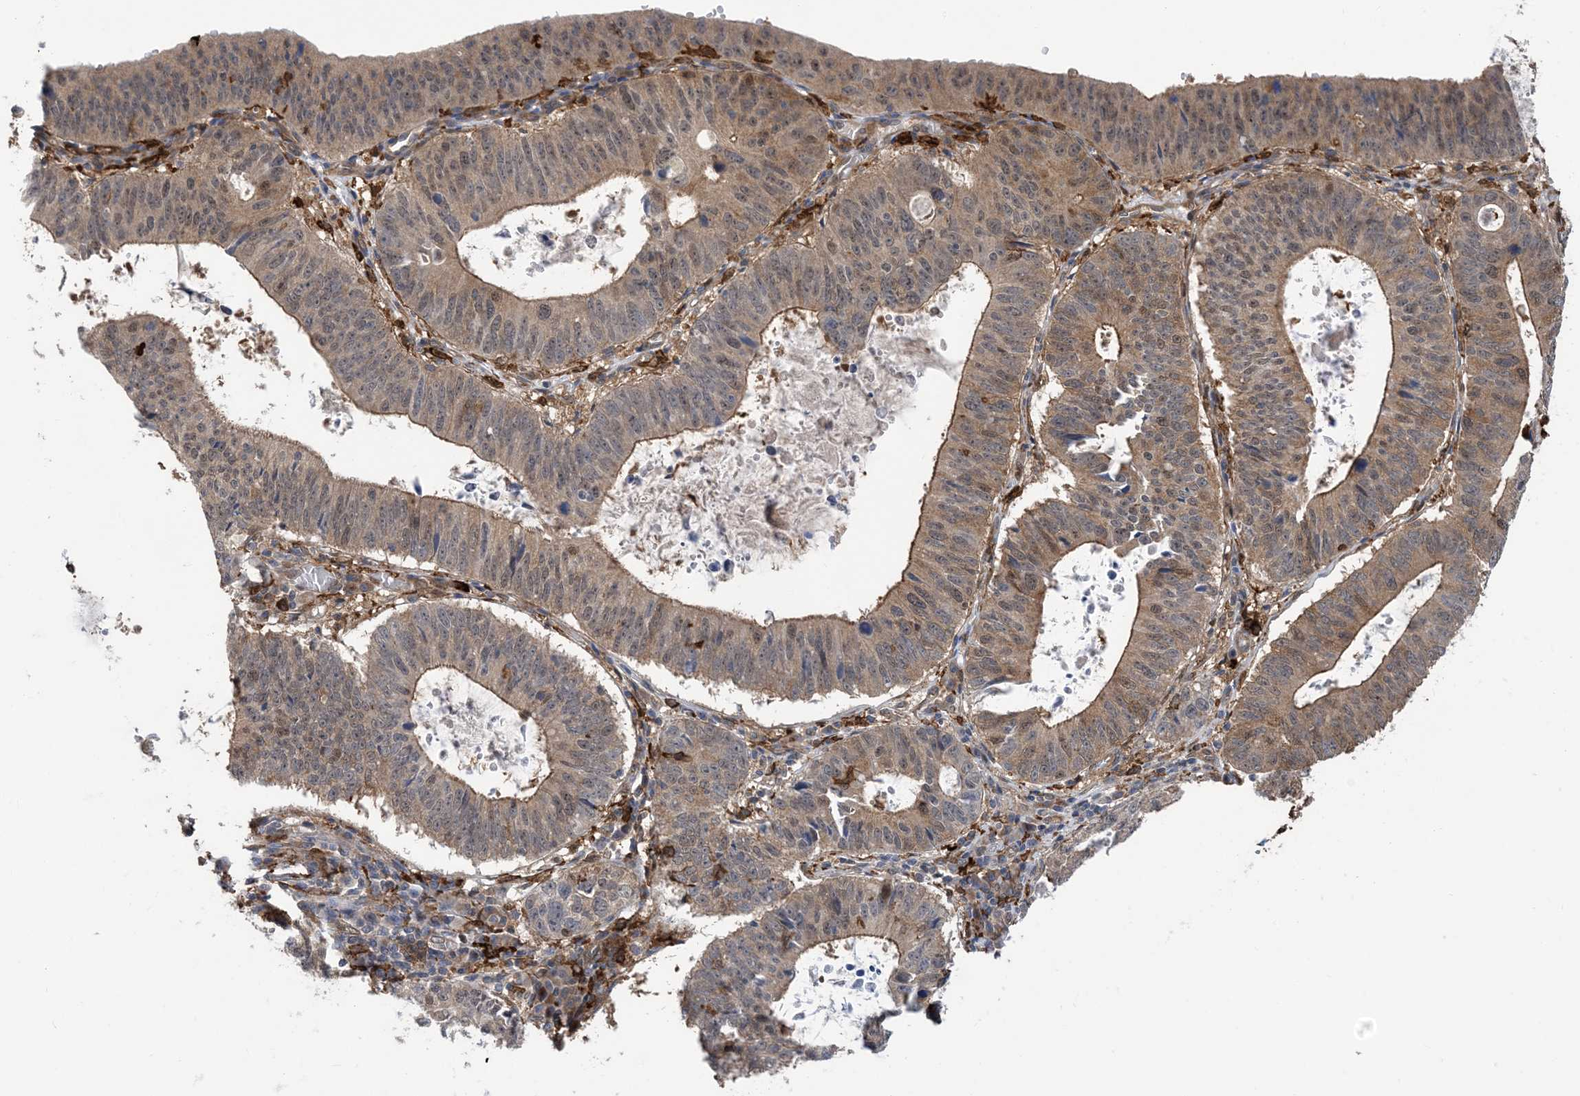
{"staining": {"intensity": "moderate", "quantity": "25%-75%", "location": "cytoplasmic/membranous"}, "tissue": "stomach cancer", "cell_type": "Tumor cells", "image_type": "cancer", "snomed": [{"axis": "morphology", "description": "Adenocarcinoma, NOS"}, {"axis": "topography", "description": "Stomach"}], "caption": "A high-resolution image shows immunohistochemistry staining of stomach cancer (adenocarcinoma), which exhibits moderate cytoplasmic/membranous expression in about 25%-75% of tumor cells.", "gene": "HS1BP3", "patient": {"sex": "male", "age": 59}}